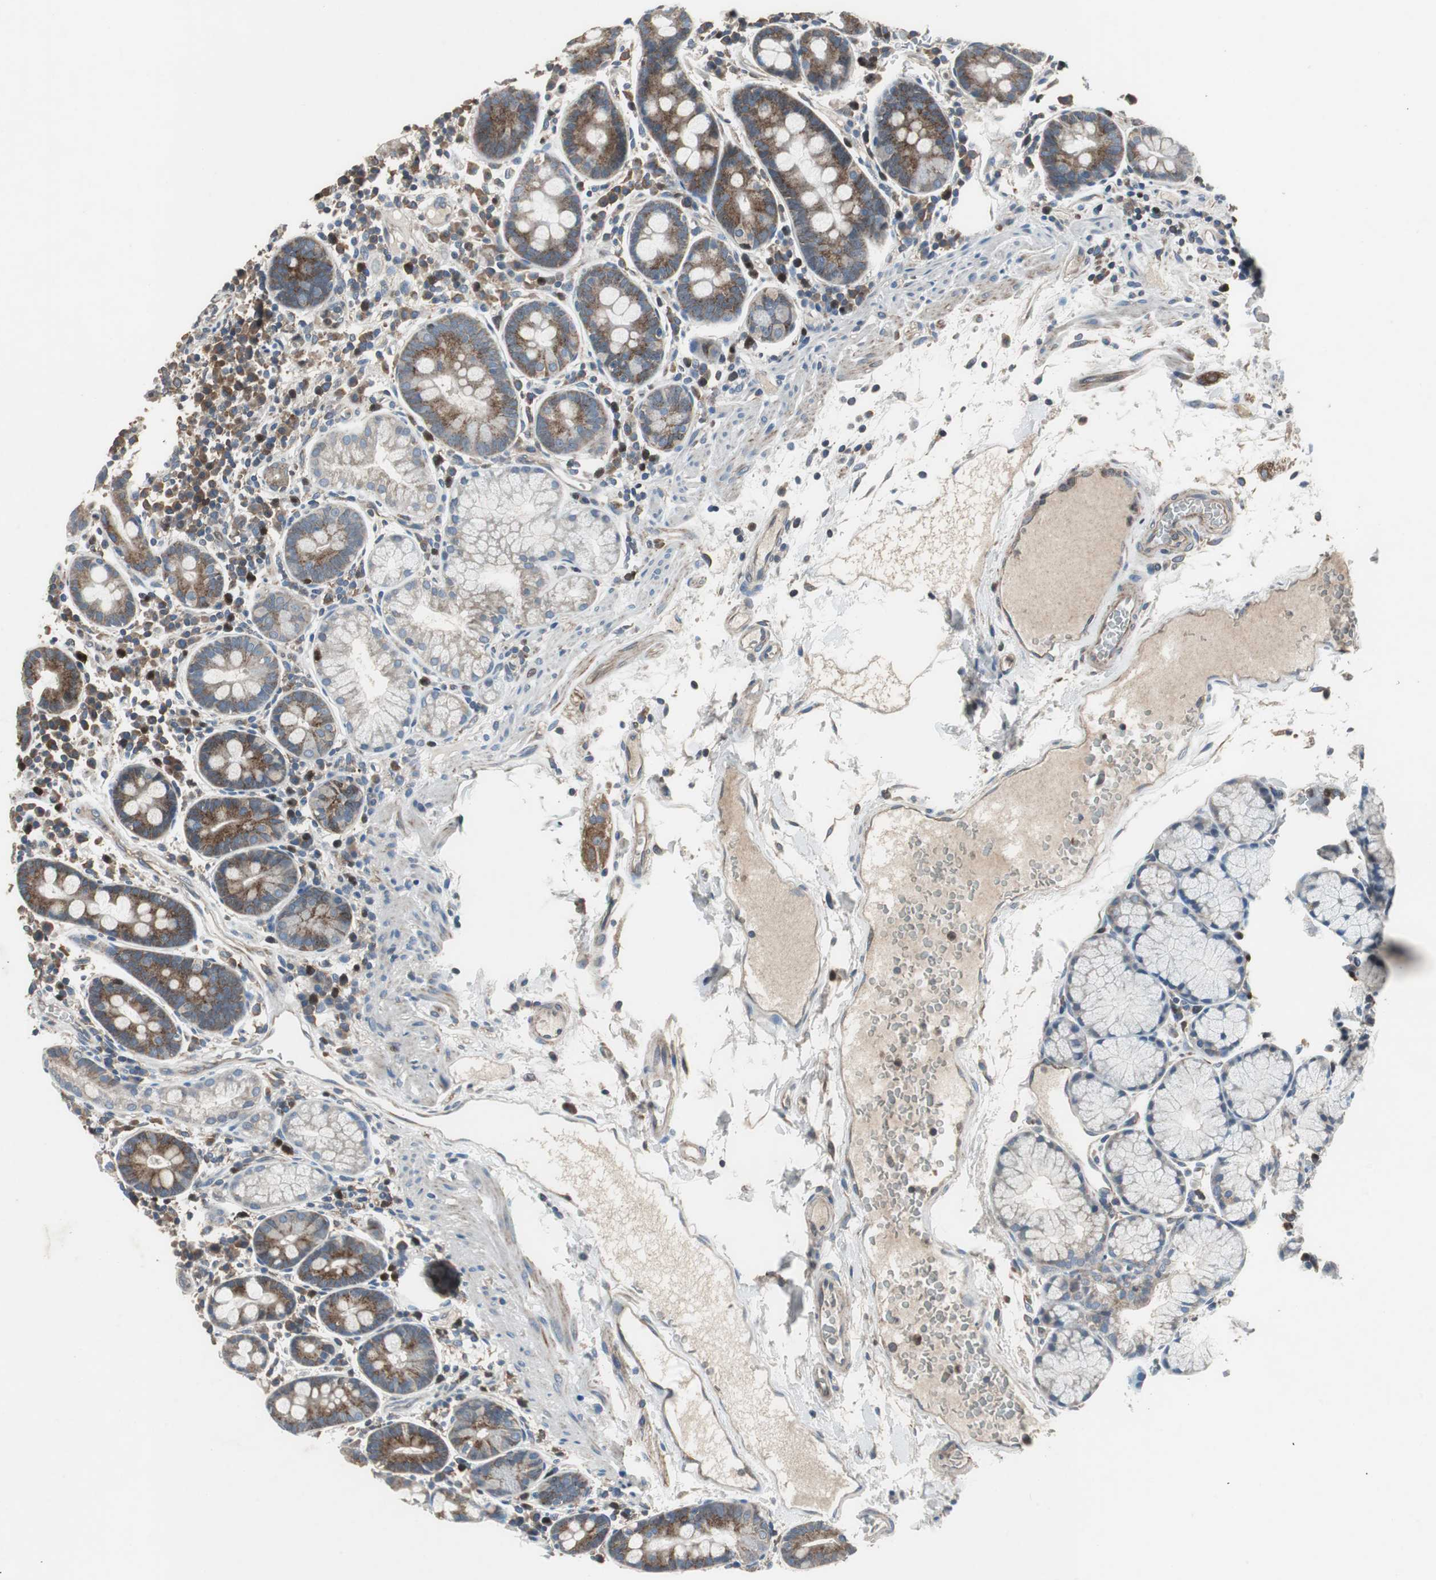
{"staining": {"intensity": "strong", "quantity": ">75%", "location": "cytoplasmic/membranous"}, "tissue": "duodenum", "cell_type": "Glandular cells", "image_type": "normal", "snomed": [{"axis": "morphology", "description": "Normal tissue, NOS"}, {"axis": "topography", "description": "Duodenum"}], "caption": "Immunohistochemistry (IHC) (DAB) staining of benign duodenum demonstrates strong cytoplasmic/membranous protein positivity in about >75% of glandular cells. (DAB (3,3'-diaminobenzidine) = brown stain, brightfield microscopy at high magnification).", "gene": "PI4KB", "patient": {"sex": "male", "age": 50}}